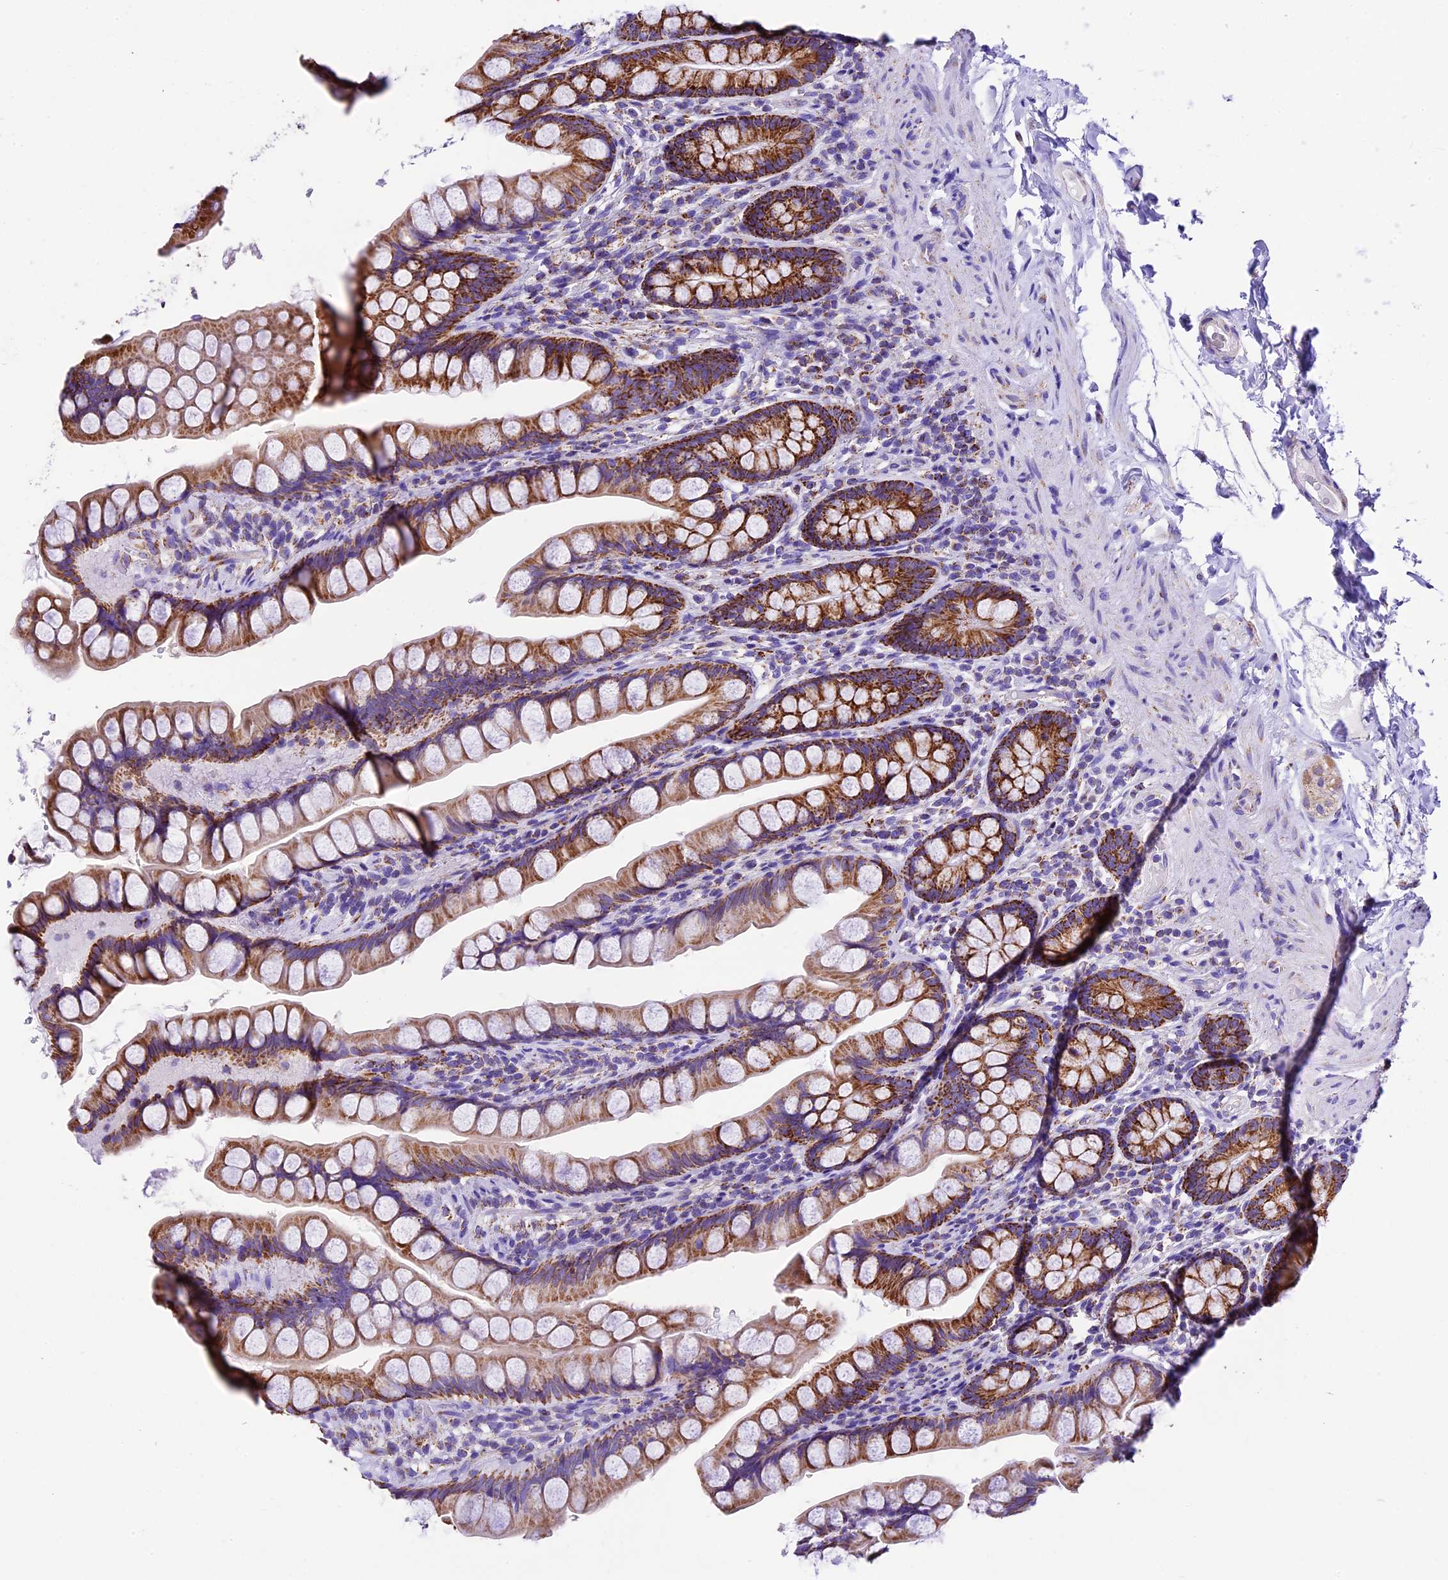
{"staining": {"intensity": "strong", "quantity": ">75%", "location": "cytoplasmic/membranous"}, "tissue": "small intestine", "cell_type": "Glandular cells", "image_type": "normal", "snomed": [{"axis": "morphology", "description": "Normal tissue, NOS"}, {"axis": "topography", "description": "Small intestine"}], "caption": "Small intestine stained with DAB (3,3'-diaminobenzidine) IHC shows high levels of strong cytoplasmic/membranous positivity in about >75% of glandular cells.", "gene": "DCAF5", "patient": {"sex": "male", "age": 70}}